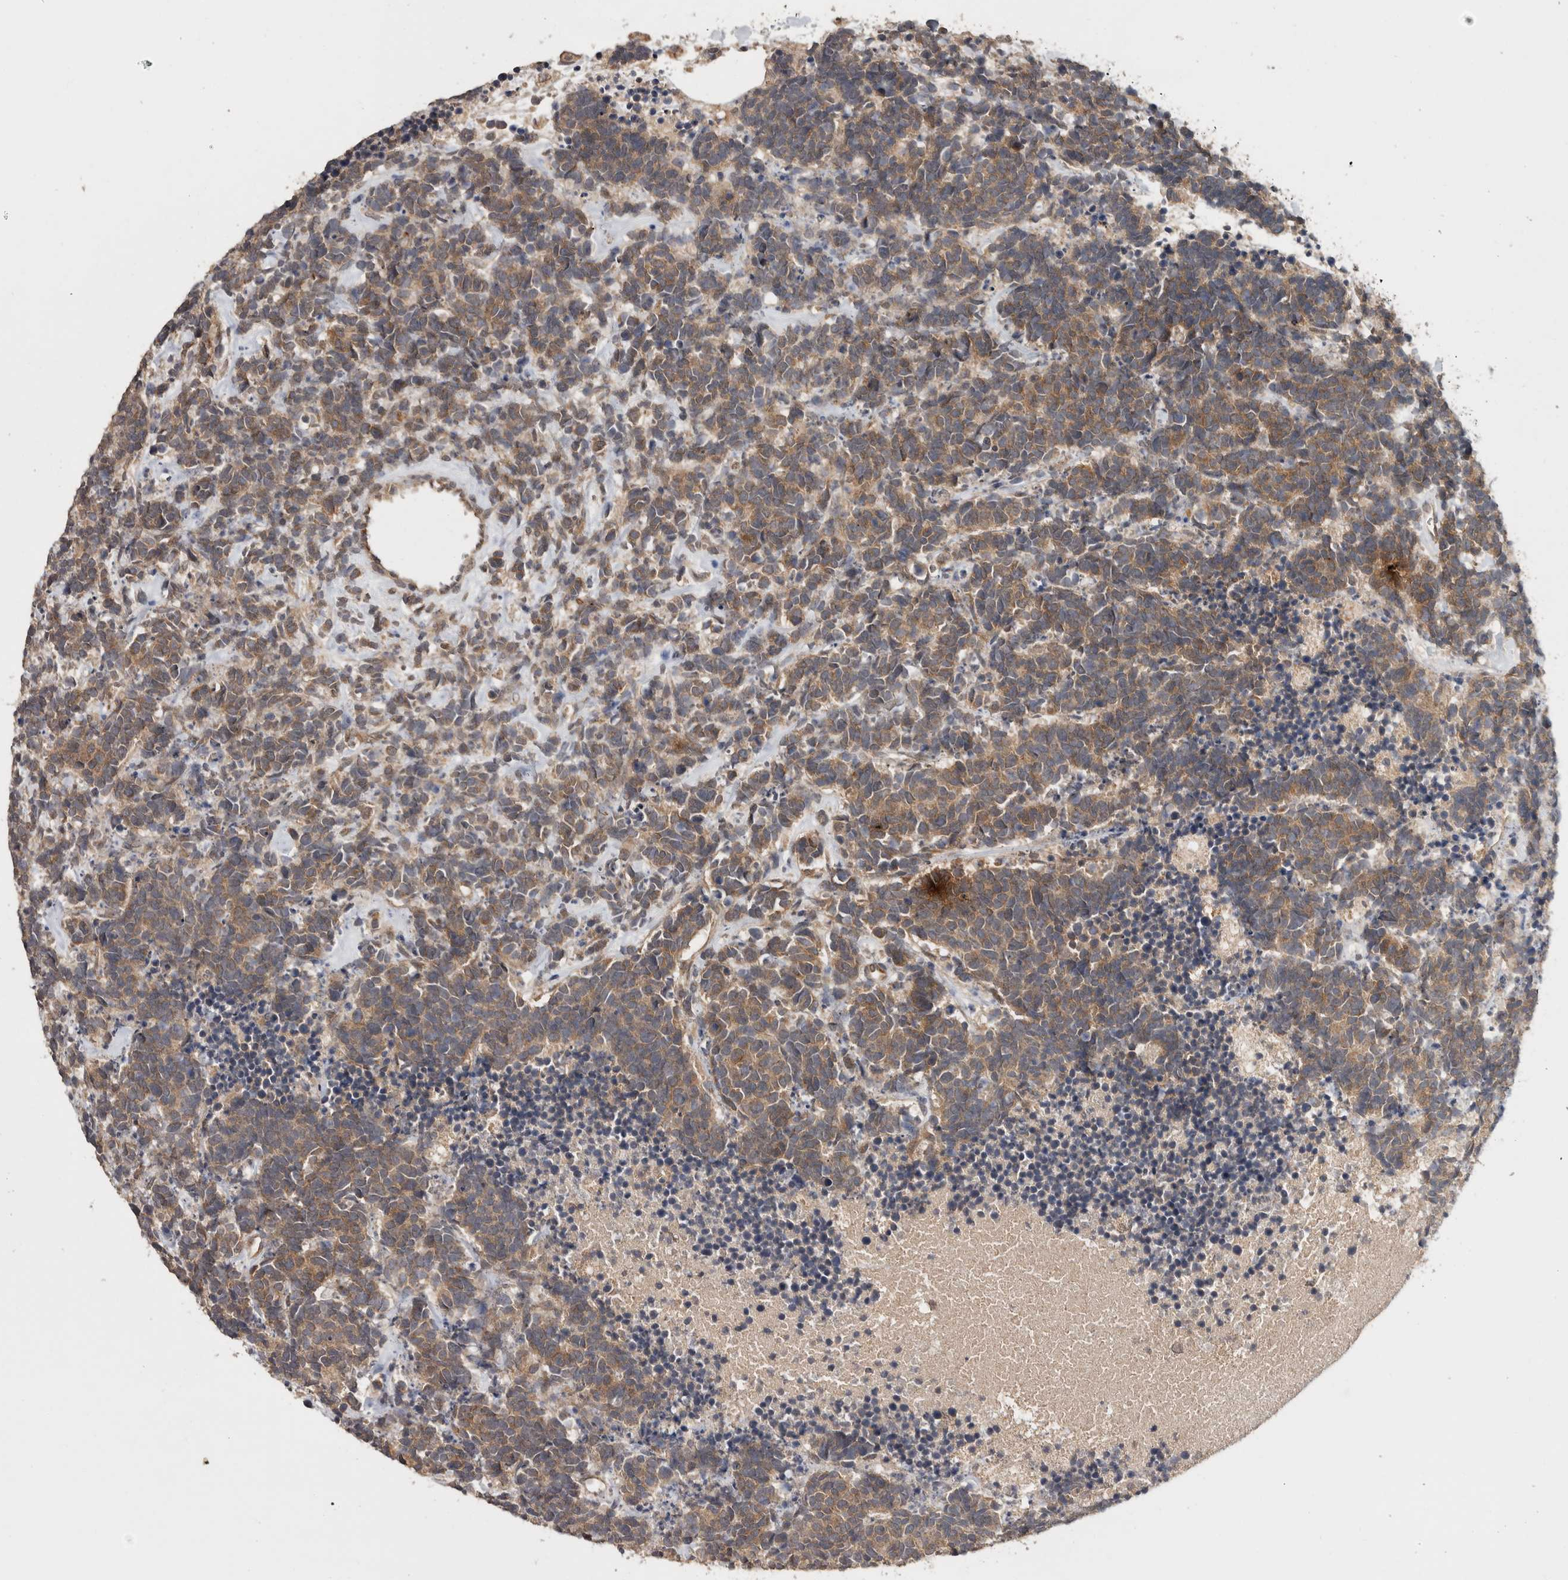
{"staining": {"intensity": "weak", "quantity": ">75%", "location": "cytoplasmic/membranous"}, "tissue": "carcinoid", "cell_type": "Tumor cells", "image_type": "cancer", "snomed": [{"axis": "morphology", "description": "Carcinoma, NOS"}, {"axis": "morphology", "description": "Carcinoid, malignant, NOS"}, {"axis": "topography", "description": "Urinary bladder"}], "caption": "Human malignant carcinoid stained with a brown dye demonstrates weak cytoplasmic/membranous positive staining in about >75% of tumor cells.", "gene": "HMOX2", "patient": {"sex": "male", "age": 57}}